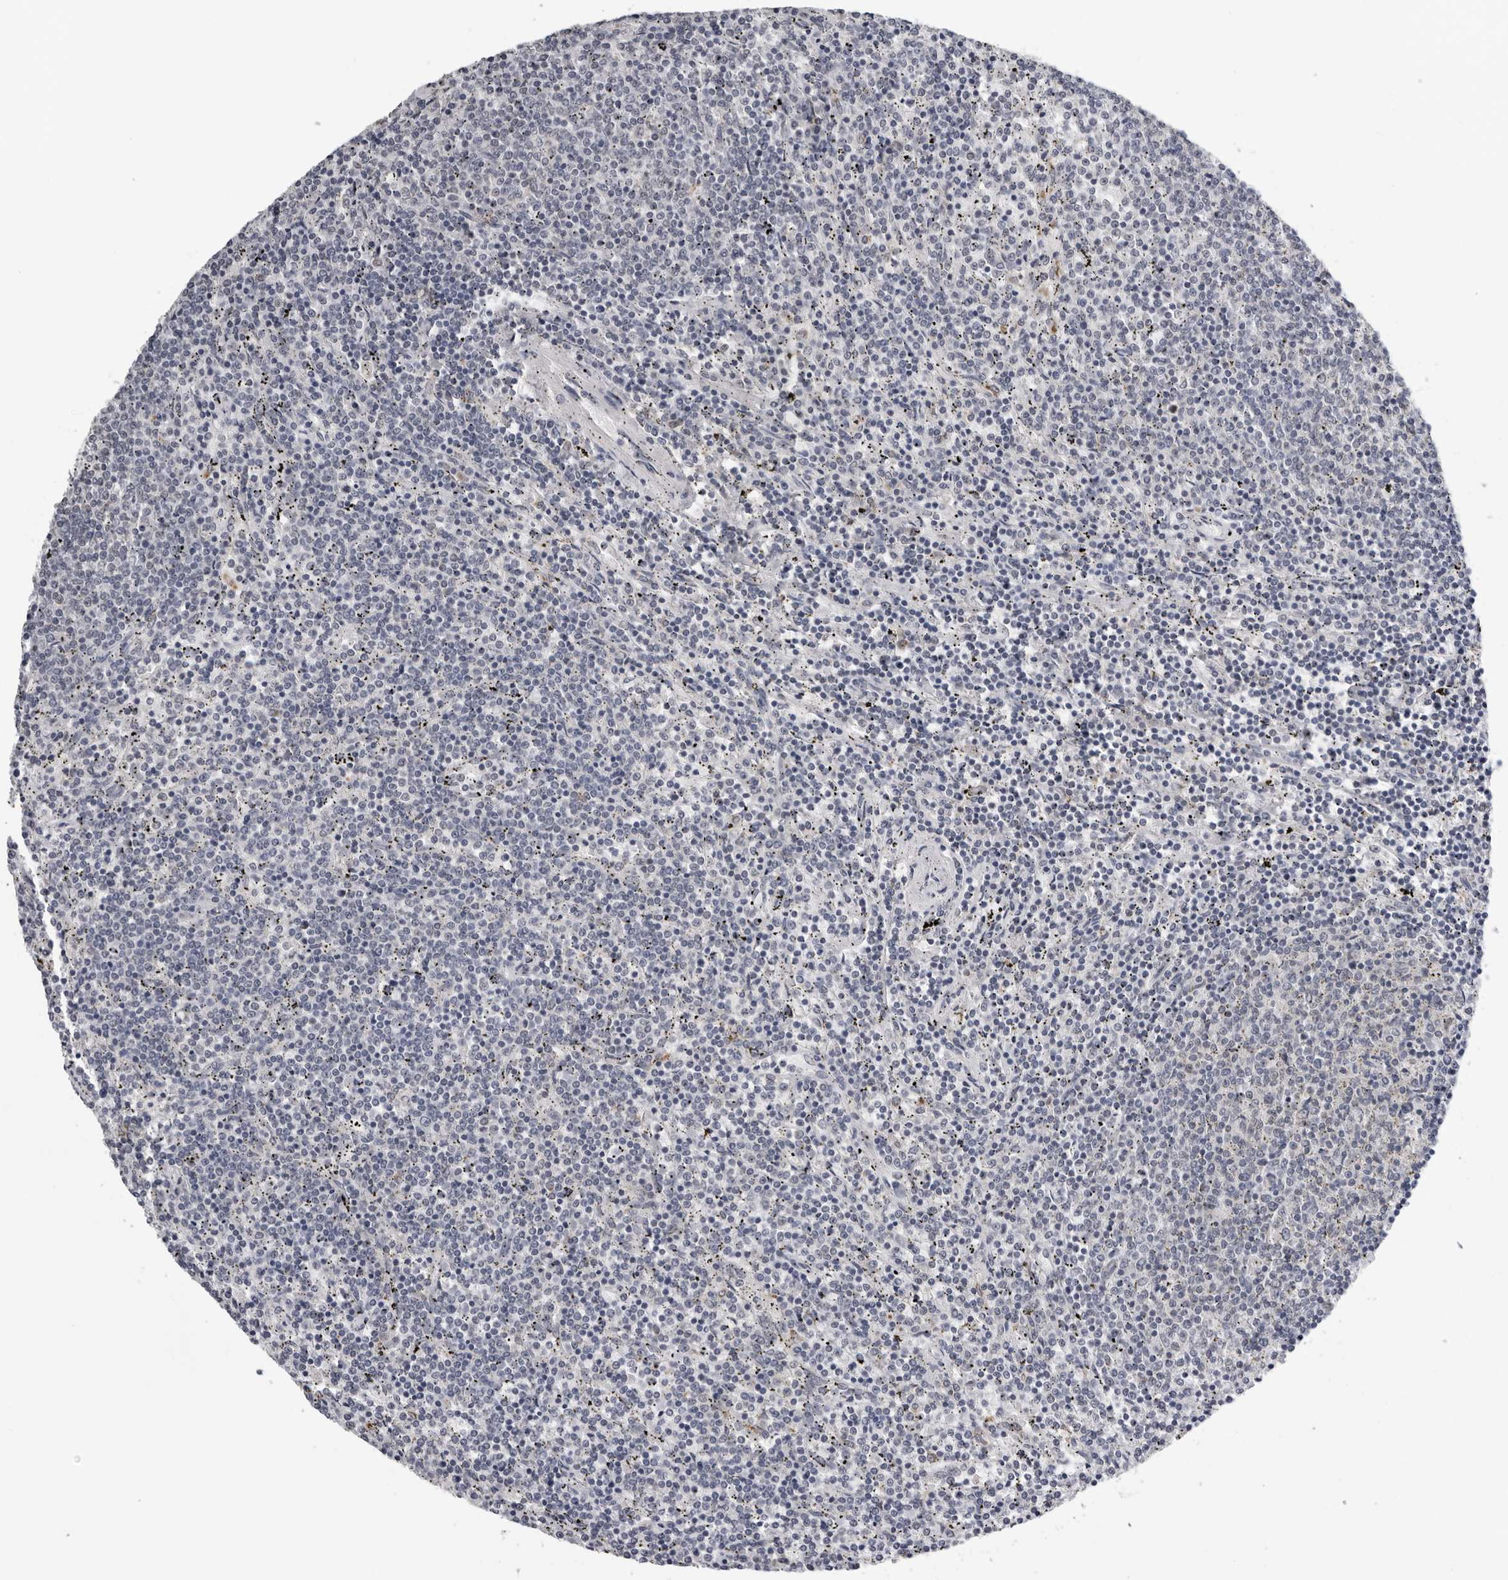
{"staining": {"intensity": "negative", "quantity": "none", "location": "none"}, "tissue": "lymphoma", "cell_type": "Tumor cells", "image_type": "cancer", "snomed": [{"axis": "morphology", "description": "Malignant lymphoma, non-Hodgkin's type, Low grade"}, {"axis": "topography", "description": "Spleen"}], "caption": "A high-resolution image shows immunohistochemistry staining of low-grade malignant lymphoma, non-Hodgkin's type, which shows no significant expression in tumor cells.", "gene": "CPT2", "patient": {"sex": "female", "age": 50}}